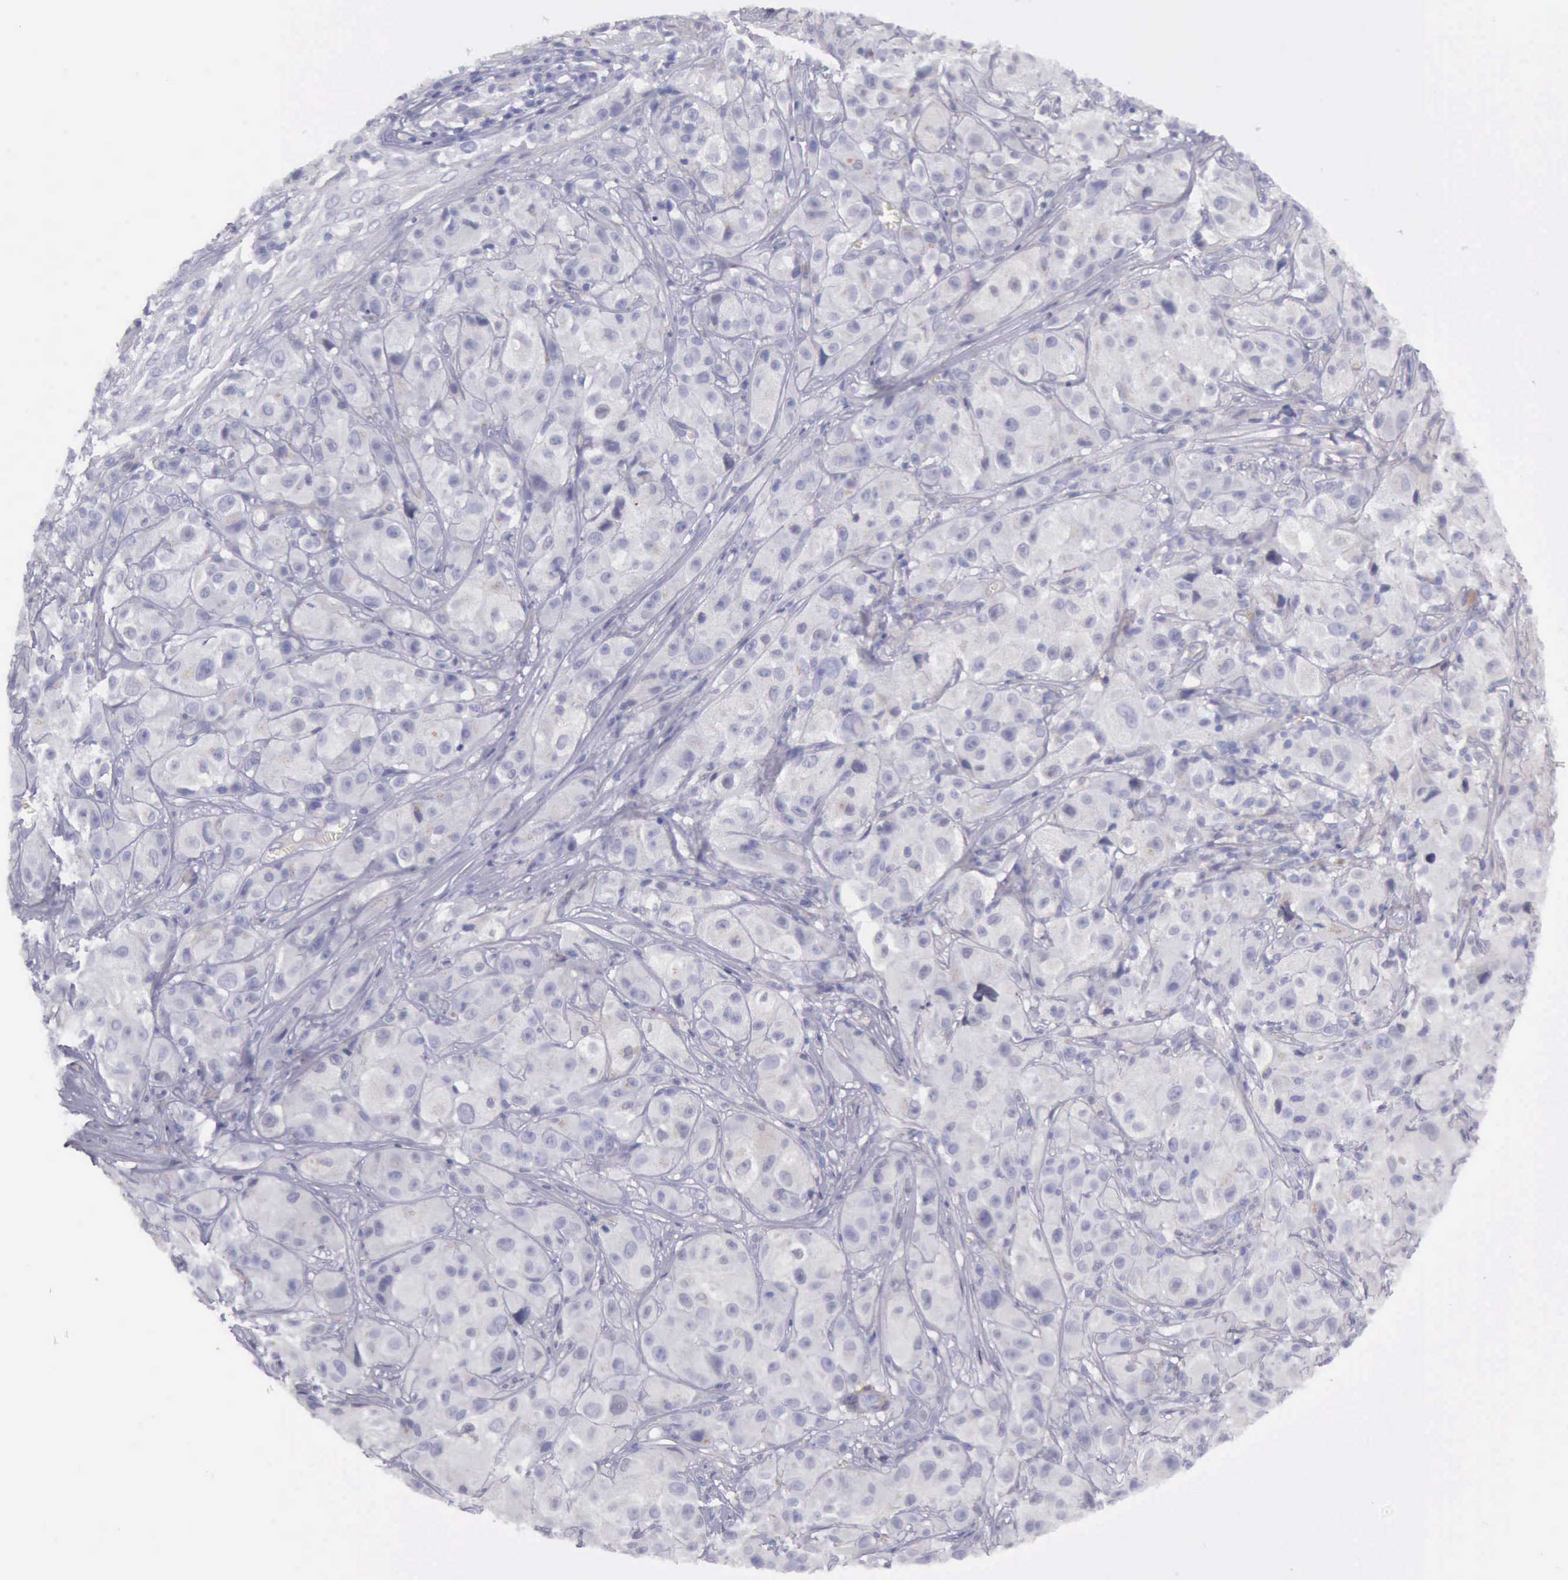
{"staining": {"intensity": "negative", "quantity": "none", "location": "none"}, "tissue": "melanoma", "cell_type": "Tumor cells", "image_type": "cancer", "snomed": [{"axis": "morphology", "description": "Malignant melanoma, NOS"}, {"axis": "topography", "description": "Skin"}], "caption": "Immunohistochemistry of malignant melanoma reveals no expression in tumor cells.", "gene": "AOC3", "patient": {"sex": "male", "age": 56}}